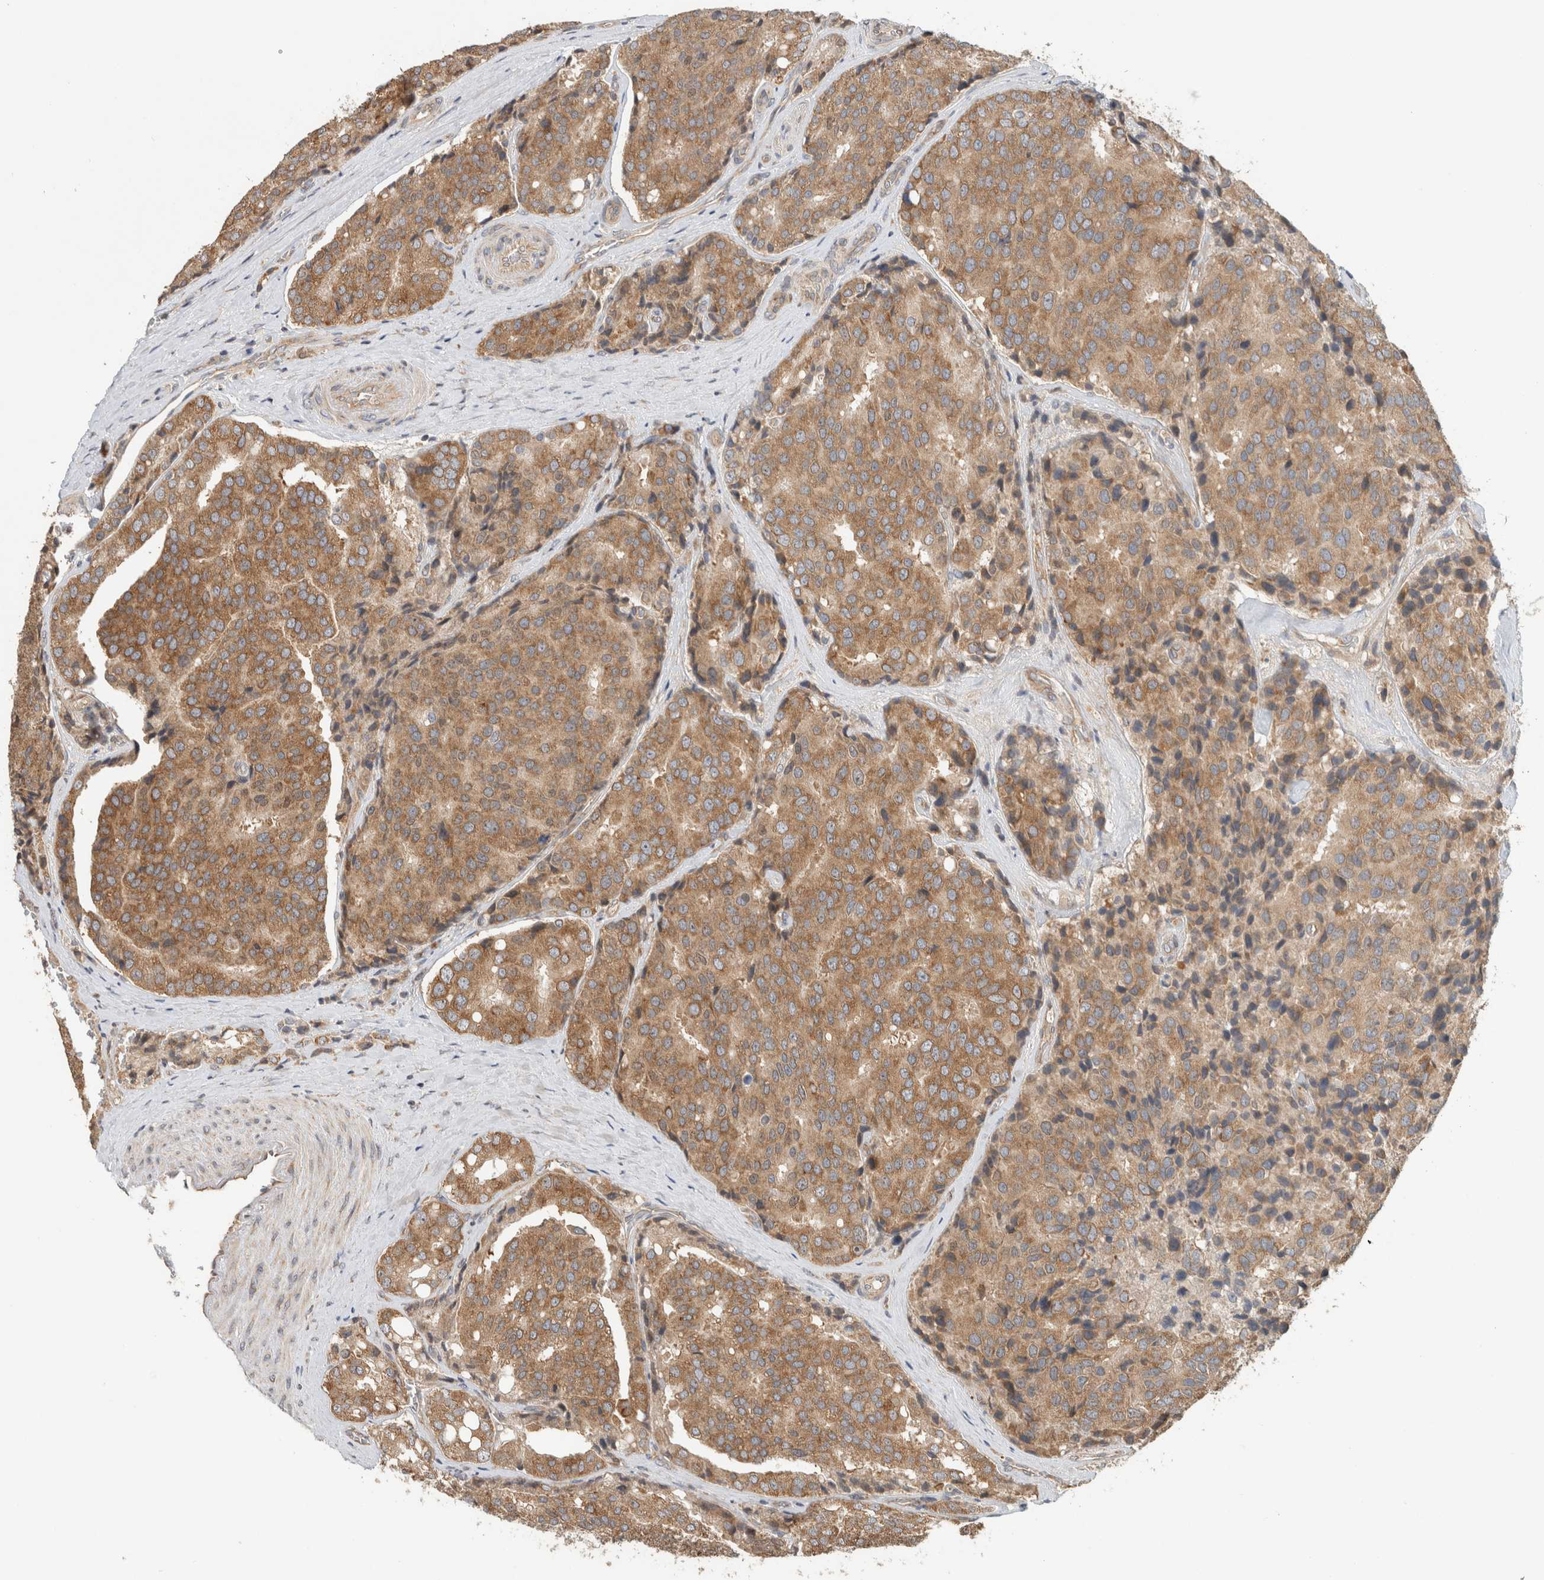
{"staining": {"intensity": "moderate", "quantity": ">75%", "location": "cytoplasmic/membranous"}, "tissue": "prostate cancer", "cell_type": "Tumor cells", "image_type": "cancer", "snomed": [{"axis": "morphology", "description": "Adenocarcinoma, High grade"}, {"axis": "topography", "description": "Prostate"}], "caption": "IHC (DAB) staining of adenocarcinoma (high-grade) (prostate) demonstrates moderate cytoplasmic/membranous protein expression in about >75% of tumor cells. (DAB (3,3'-diaminobenzidine) IHC, brown staining for protein, blue staining for nuclei).", "gene": "PUM1", "patient": {"sex": "male", "age": 50}}